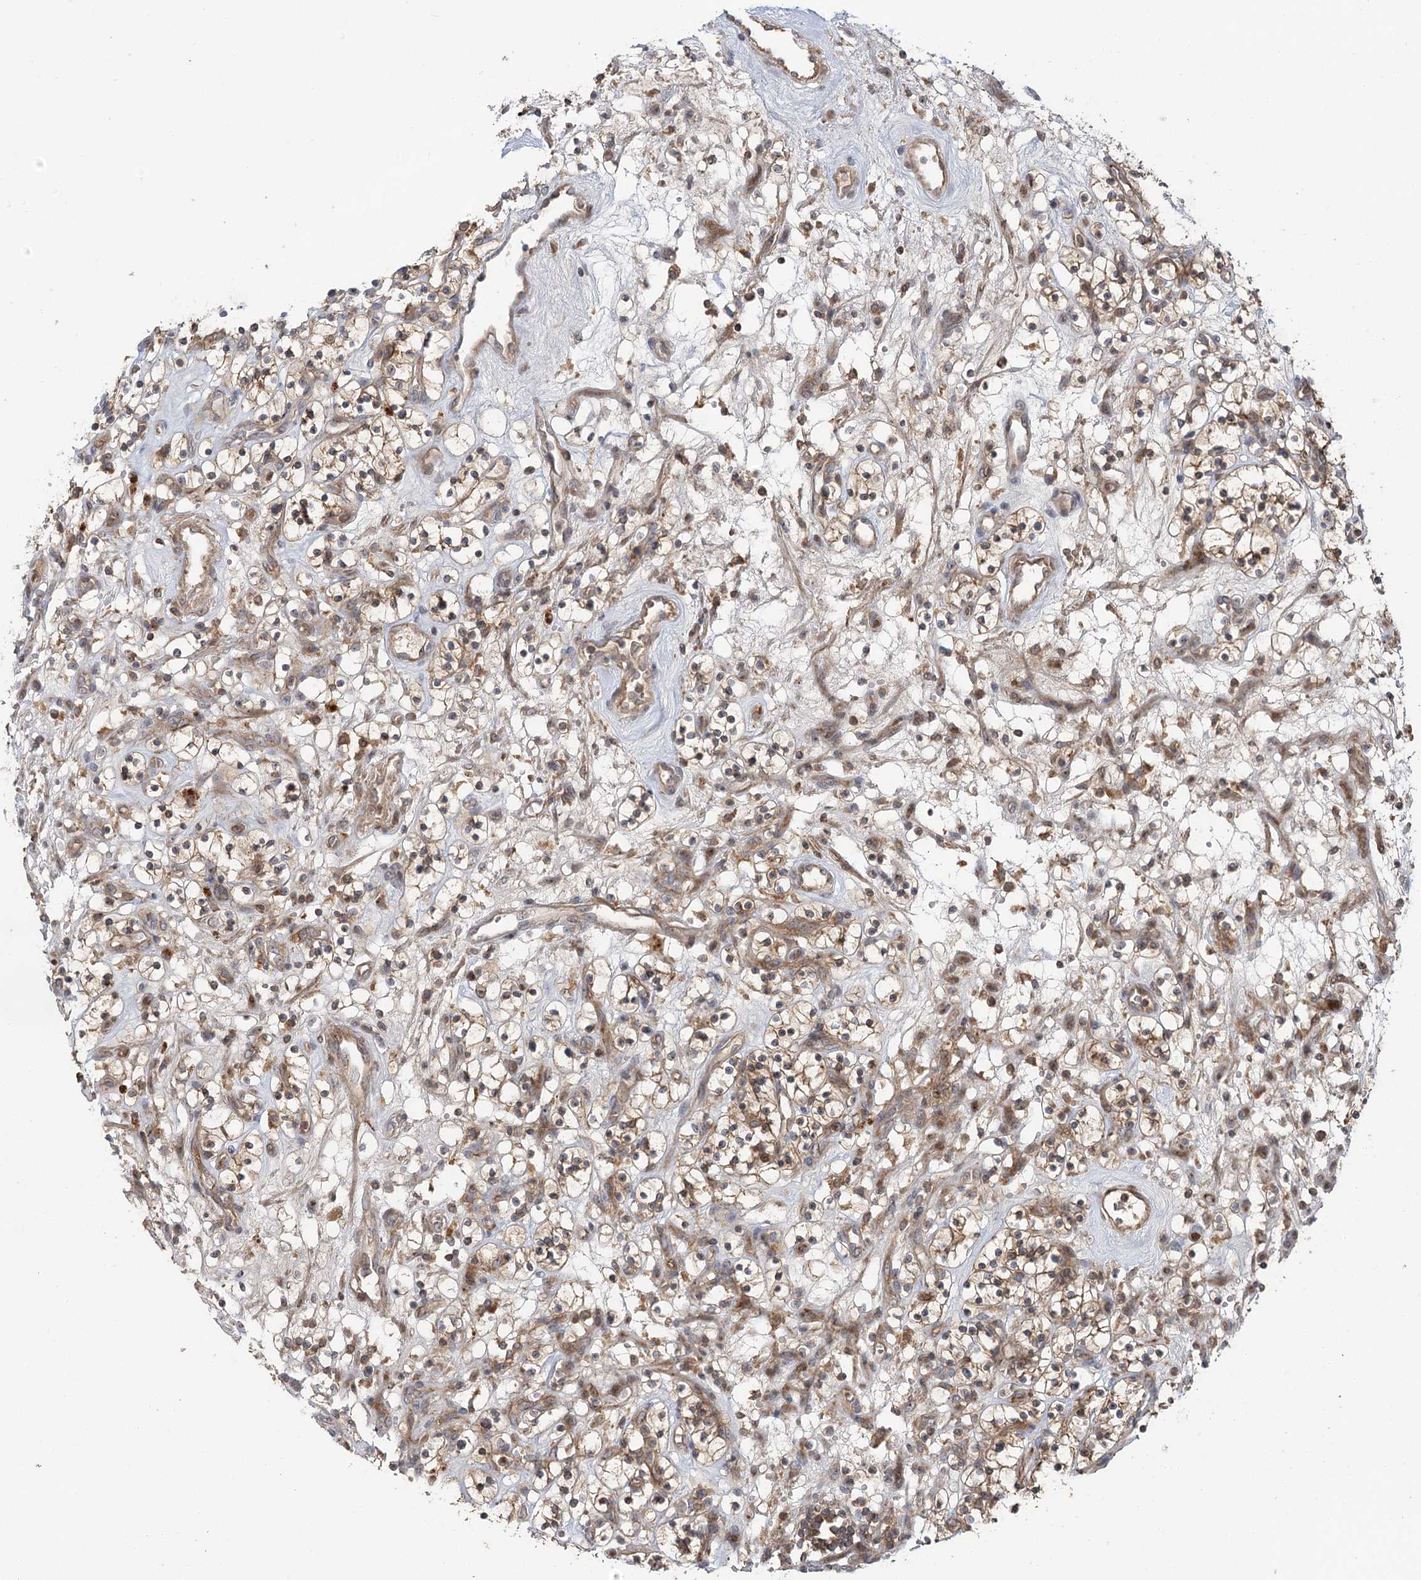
{"staining": {"intensity": "moderate", "quantity": ">75%", "location": "cytoplasmic/membranous"}, "tissue": "renal cancer", "cell_type": "Tumor cells", "image_type": "cancer", "snomed": [{"axis": "morphology", "description": "Adenocarcinoma, NOS"}, {"axis": "topography", "description": "Kidney"}], "caption": "Human renal cancer (adenocarcinoma) stained with a protein marker displays moderate staining in tumor cells.", "gene": "RAPGEF6", "patient": {"sex": "female", "age": 57}}